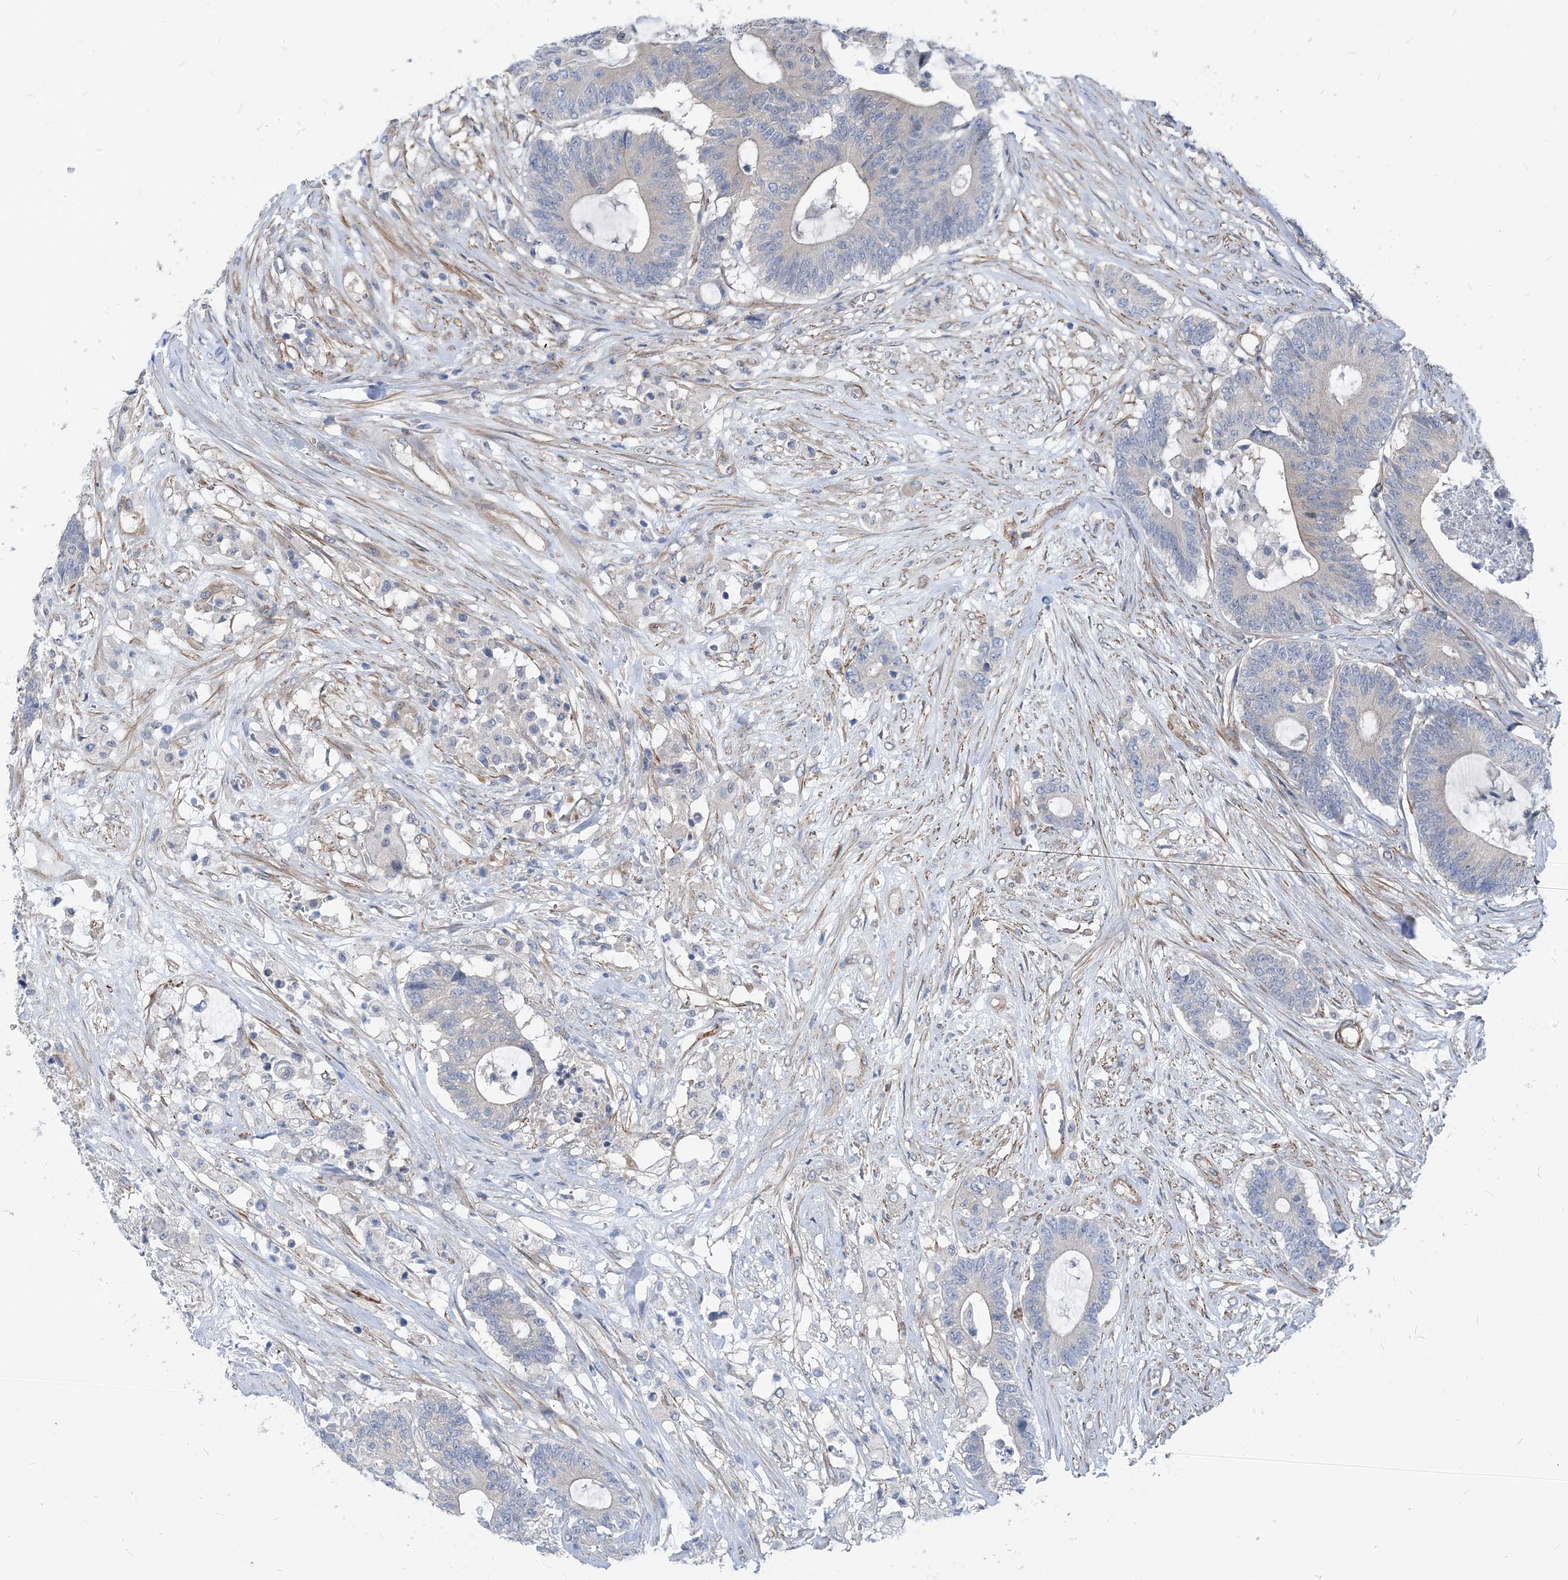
{"staining": {"intensity": "negative", "quantity": "none", "location": "none"}, "tissue": "colorectal cancer", "cell_type": "Tumor cells", "image_type": "cancer", "snomed": [{"axis": "morphology", "description": "Adenocarcinoma, NOS"}, {"axis": "topography", "description": "Colon"}], "caption": "DAB immunohistochemical staining of human colorectal adenocarcinoma shows no significant positivity in tumor cells.", "gene": "PLEKHA3", "patient": {"sex": "female", "age": 84}}